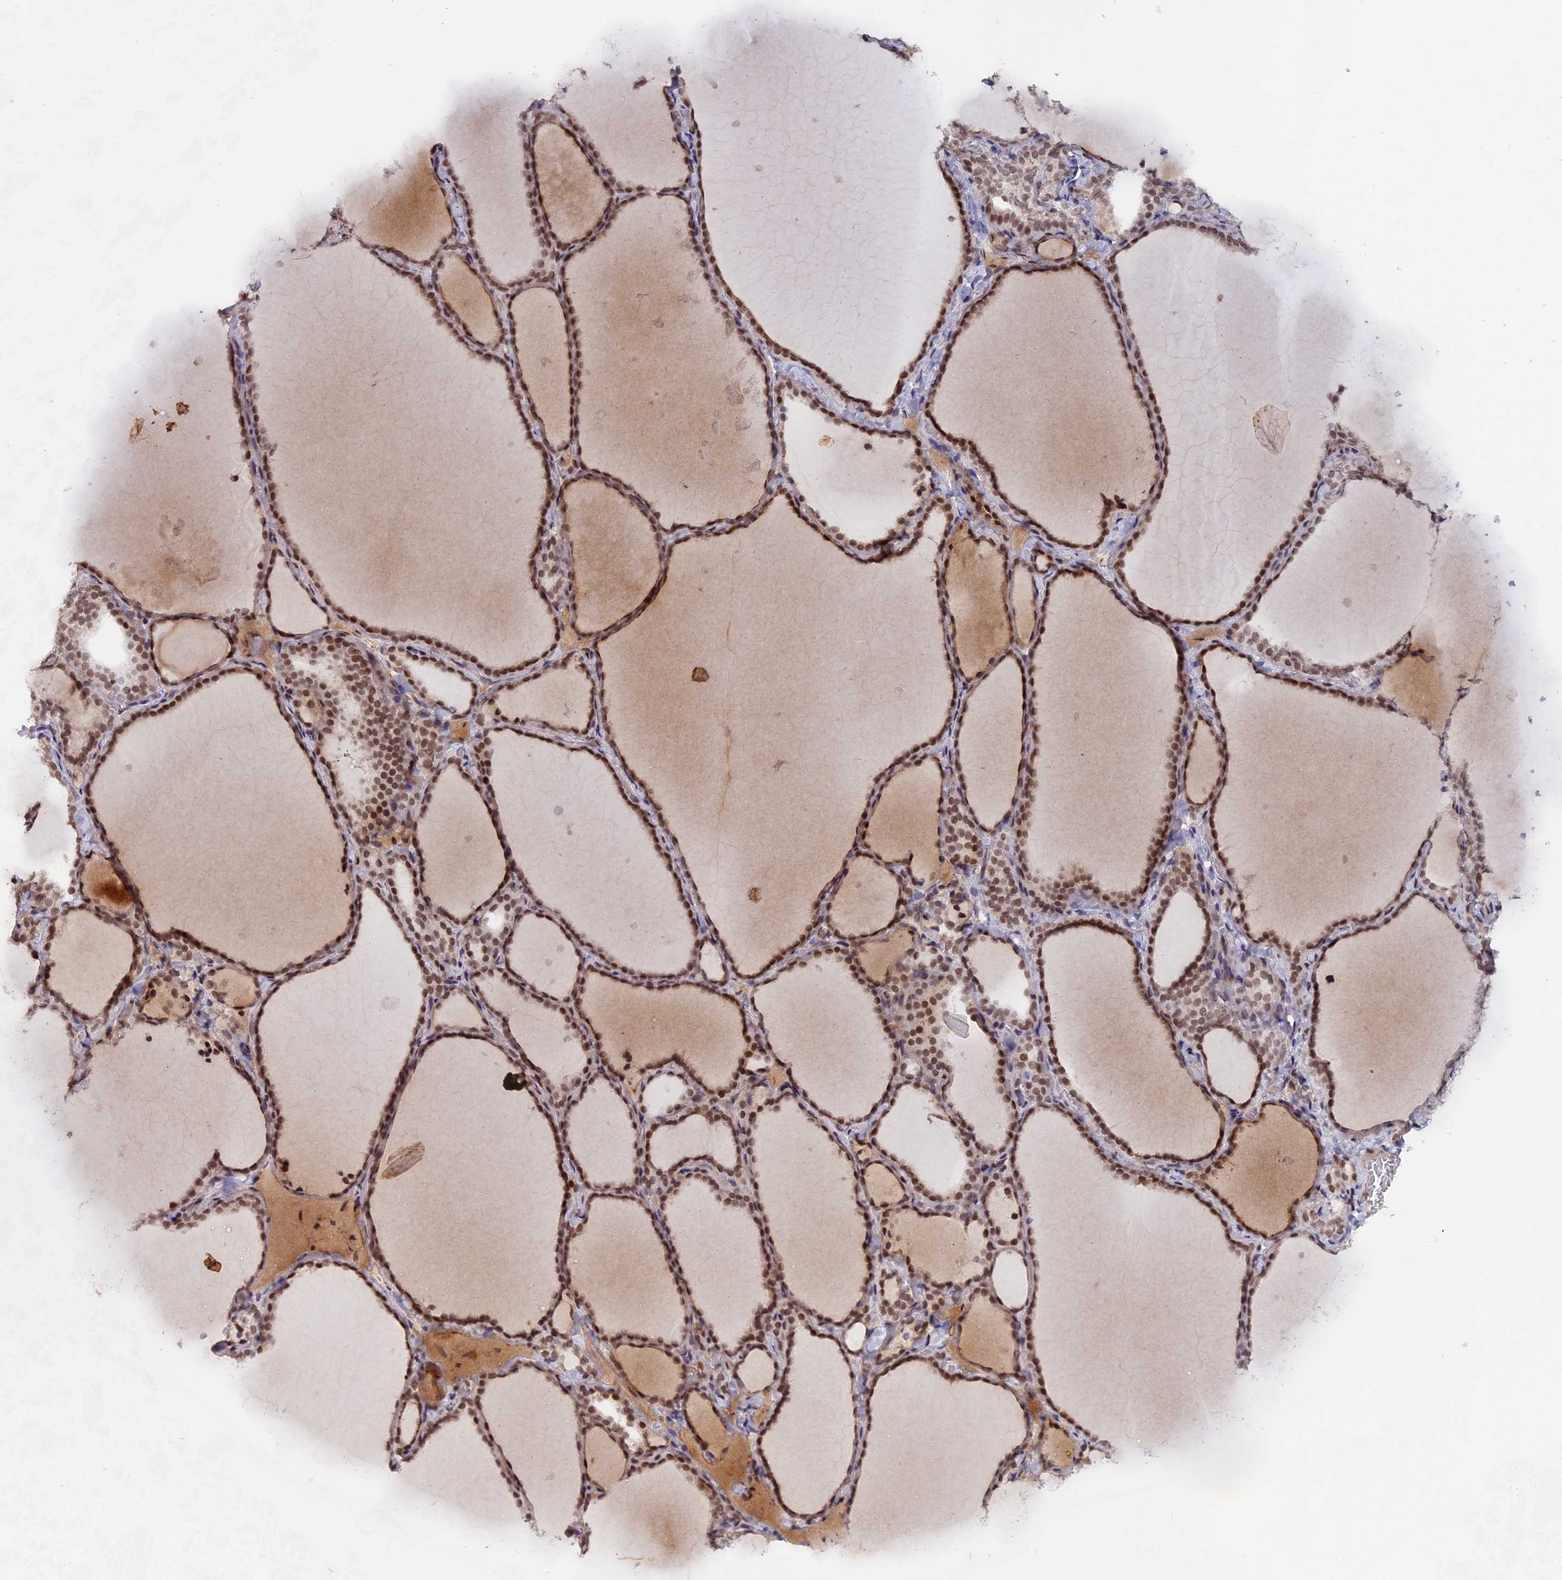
{"staining": {"intensity": "moderate", "quantity": ">75%", "location": "nuclear"}, "tissue": "thyroid gland", "cell_type": "Glandular cells", "image_type": "normal", "snomed": [{"axis": "morphology", "description": "Normal tissue, NOS"}, {"axis": "topography", "description": "Thyroid gland"}], "caption": "The immunohistochemical stain labels moderate nuclear positivity in glandular cells of benign thyroid gland.", "gene": "PYGO1", "patient": {"sex": "female", "age": 22}}